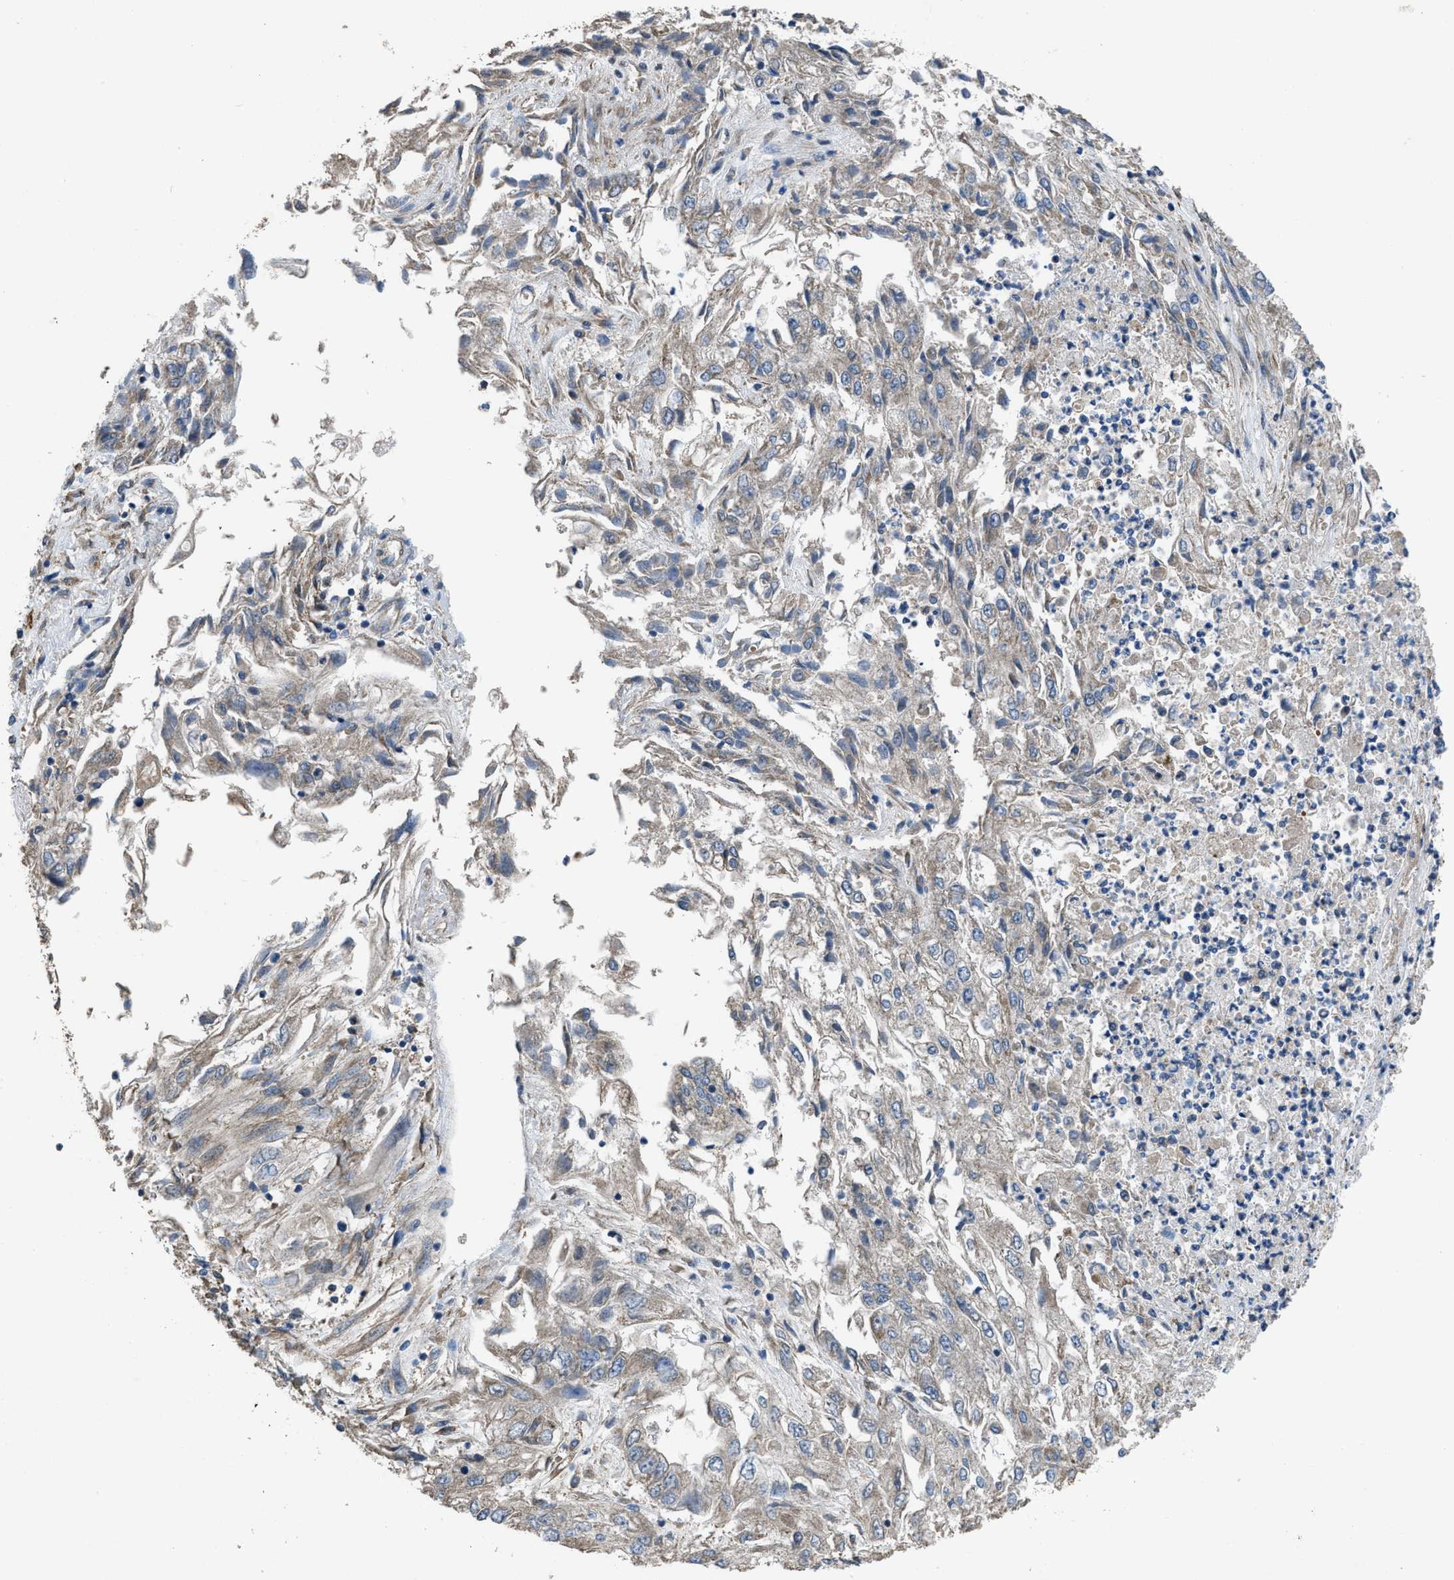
{"staining": {"intensity": "weak", "quantity": "<25%", "location": "cytoplasmic/membranous"}, "tissue": "endometrial cancer", "cell_type": "Tumor cells", "image_type": "cancer", "snomed": [{"axis": "morphology", "description": "Adenocarcinoma, NOS"}, {"axis": "topography", "description": "Endometrium"}], "caption": "Histopathology image shows no protein expression in tumor cells of endometrial cancer (adenocarcinoma) tissue.", "gene": "ARL6", "patient": {"sex": "female", "age": 49}}